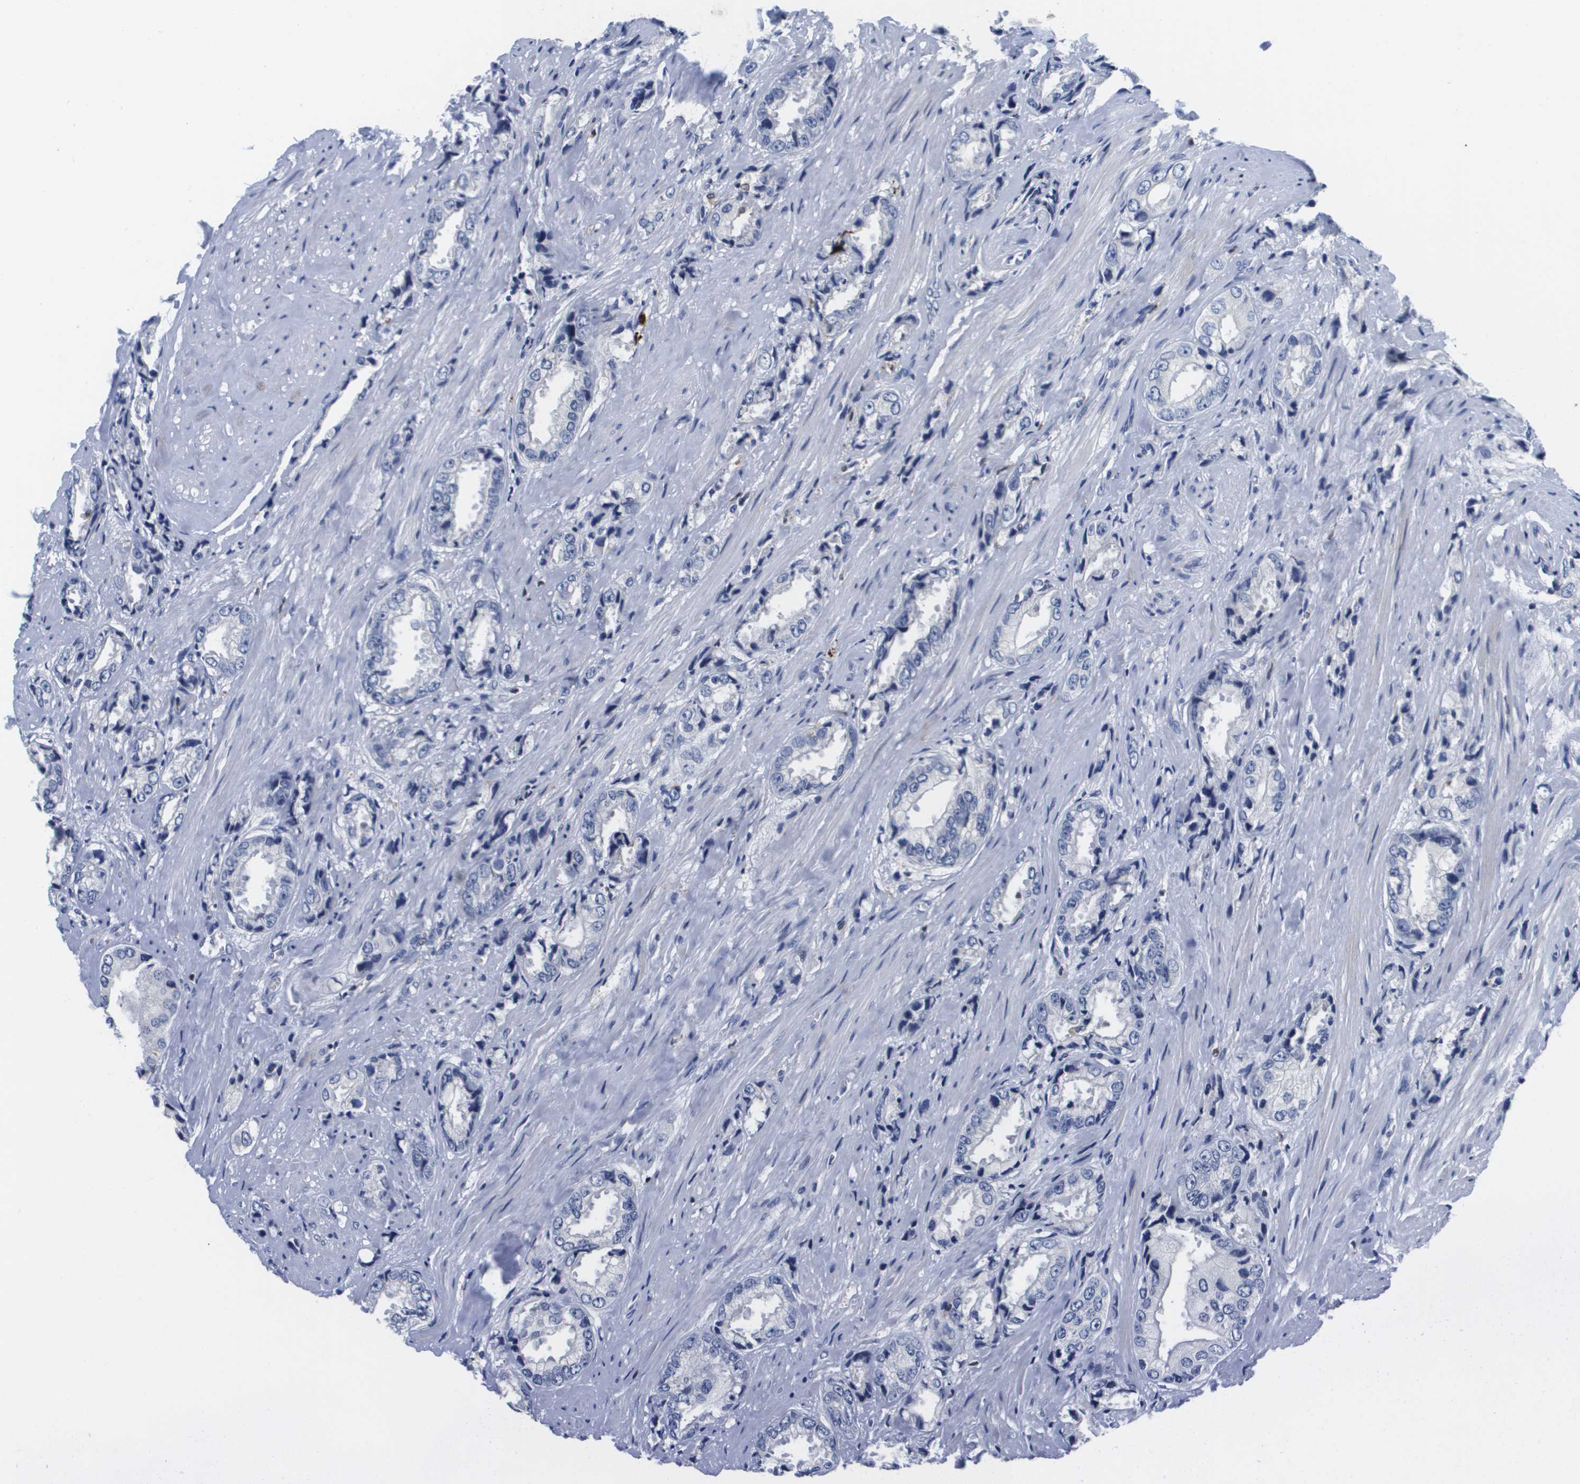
{"staining": {"intensity": "negative", "quantity": "none", "location": "none"}, "tissue": "prostate cancer", "cell_type": "Tumor cells", "image_type": "cancer", "snomed": [{"axis": "morphology", "description": "Adenocarcinoma, High grade"}, {"axis": "topography", "description": "Prostate"}], "caption": "Tumor cells show no significant protein positivity in prostate cancer (high-grade adenocarcinoma).", "gene": "HMOX1", "patient": {"sex": "male", "age": 61}}